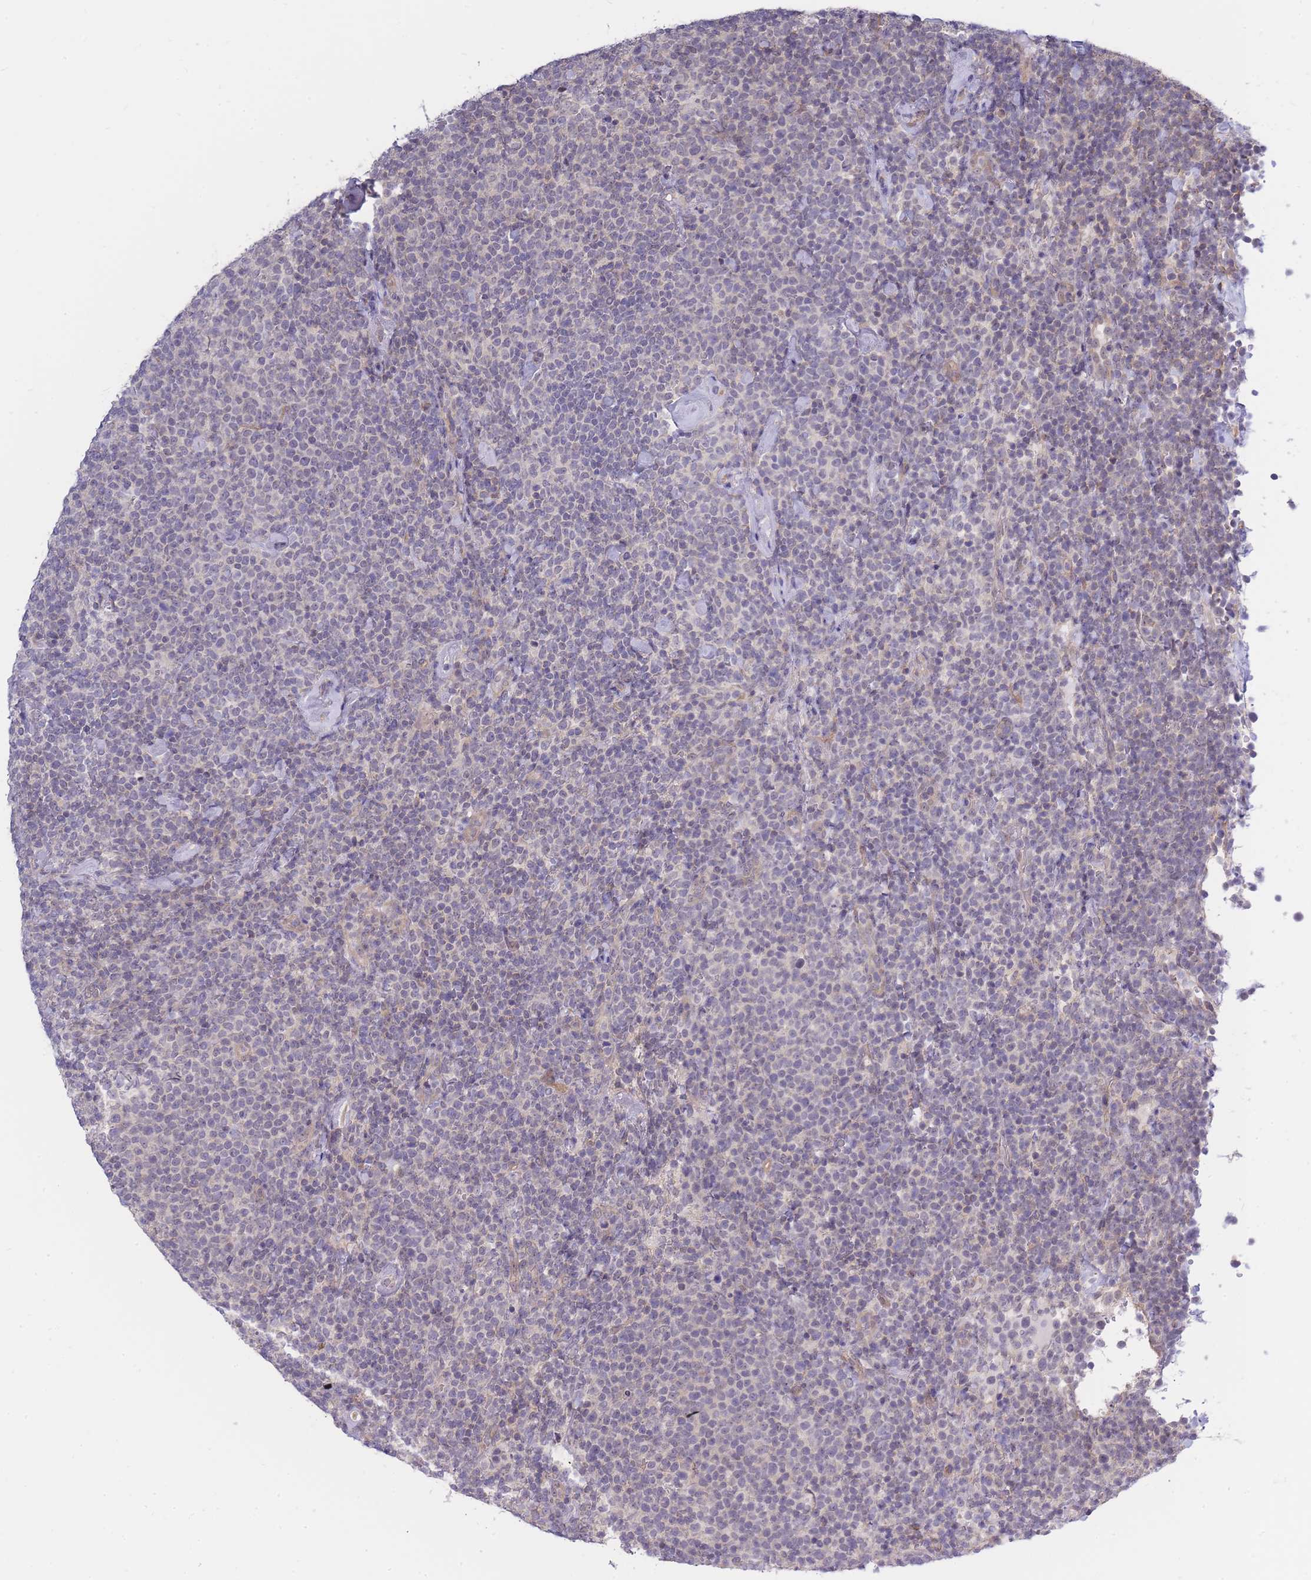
{"staining": {"intensity": "negative", "quantity": "none", "location": "none"}, "tissue": "lymphoma", "cell_type": "Tumor cells", "image_type": "cancer", "snomed": [{"axis": "morphology", "description": "Malignant lymphoma, non-Hodgkin's type, High grade"}, {"axis": "topography", "description": "Lymph node"}], "caption": "Human lymphoma stained for a protein using IHC shows no staining in tumor cells.", "gene": "C19orf25", "patient": {"sex": "male", "age": 61}}